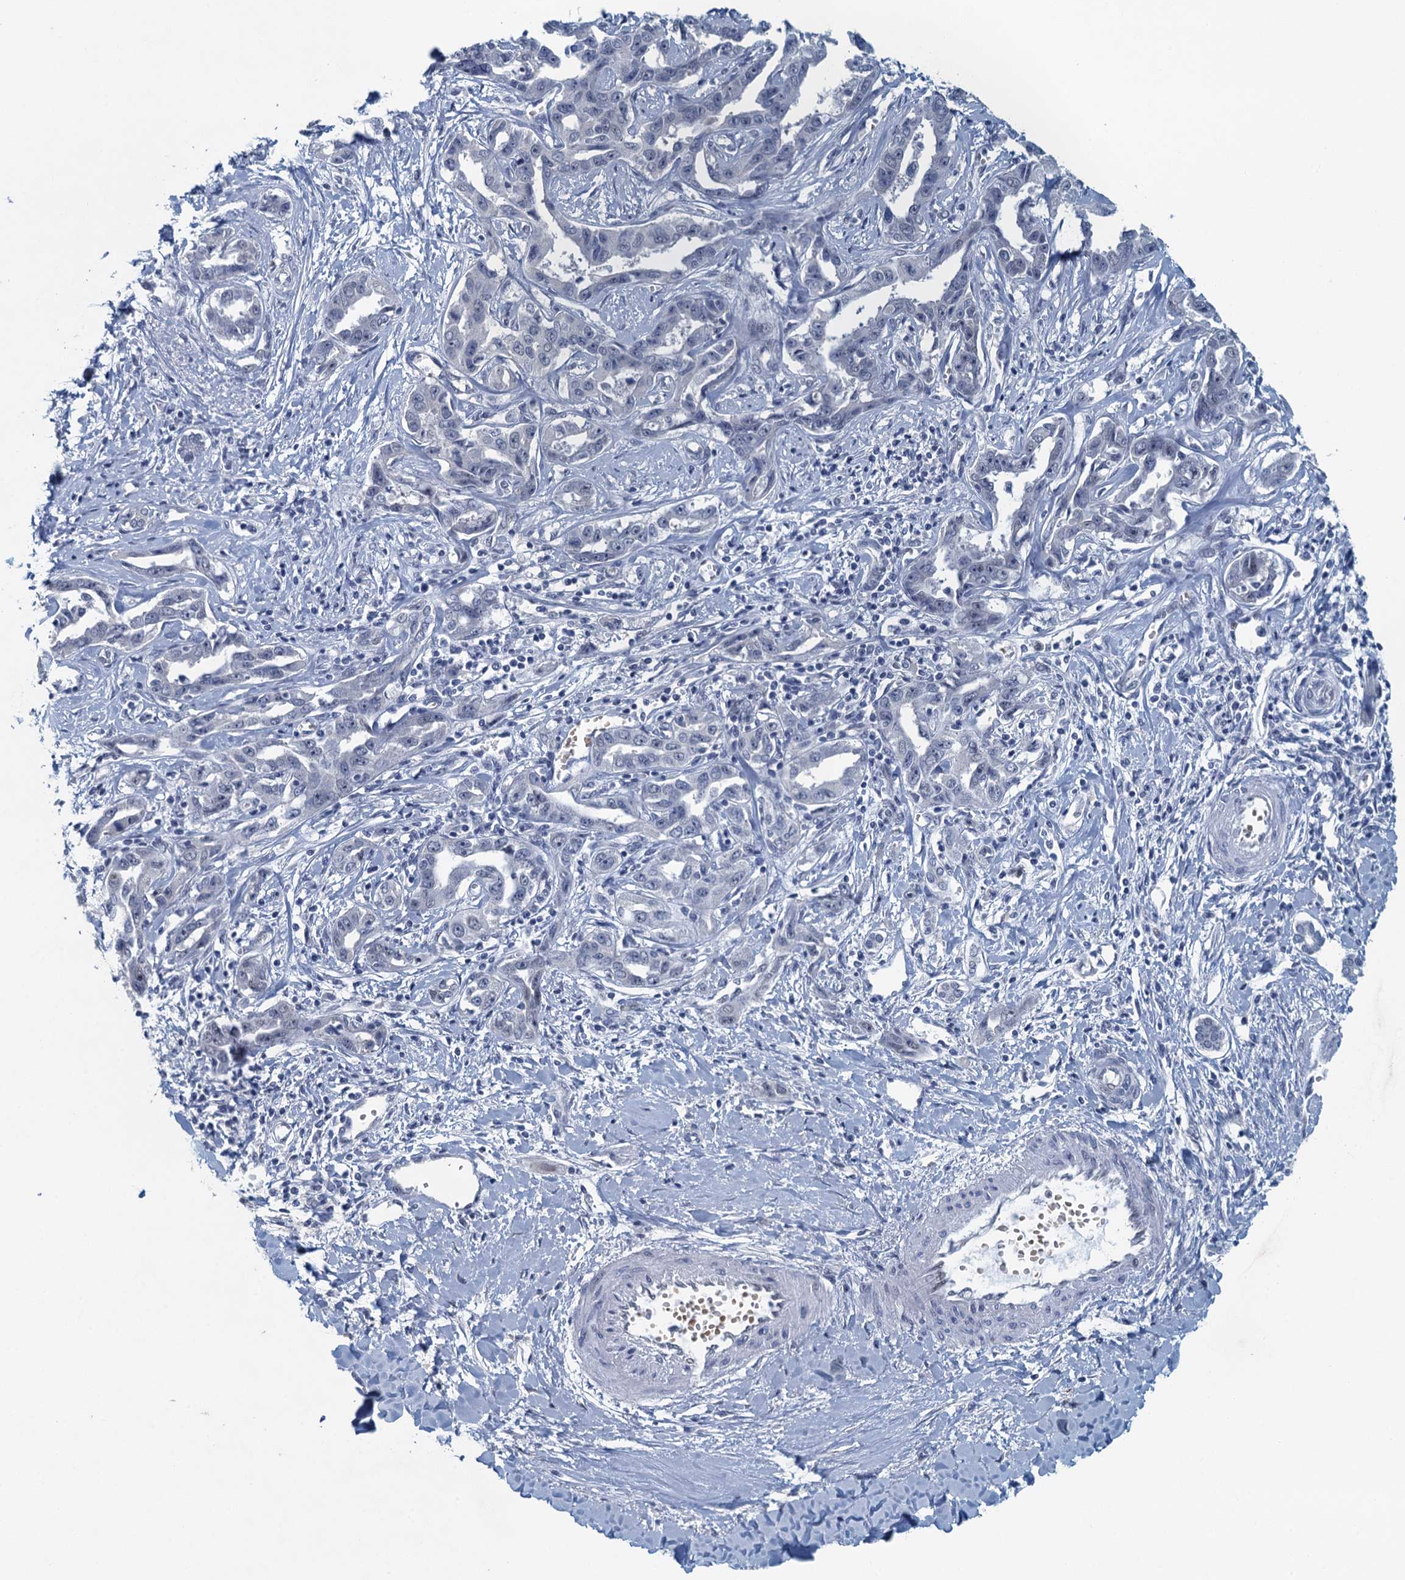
{"staining": {"intensity": "negative", "quantity": "none", "location": "none"}, "tissue": "liver cancer", "cell_type": "Tumor cells", "image_type": "cancer", "snomed": [{"axis": "morphology", "description": "Cholangiocarcinoma"}, {"axis": "topography", "description": "Liver"}], "caption": "A photomicrograph of human cholangiocarcinoma (liver) is negative for staining in tumor cells. (DAB IHC visualized using brightfield microscopy, high magnification).", "gene": "TTLL9", "patient": {"sex": "male", "age": 59}}